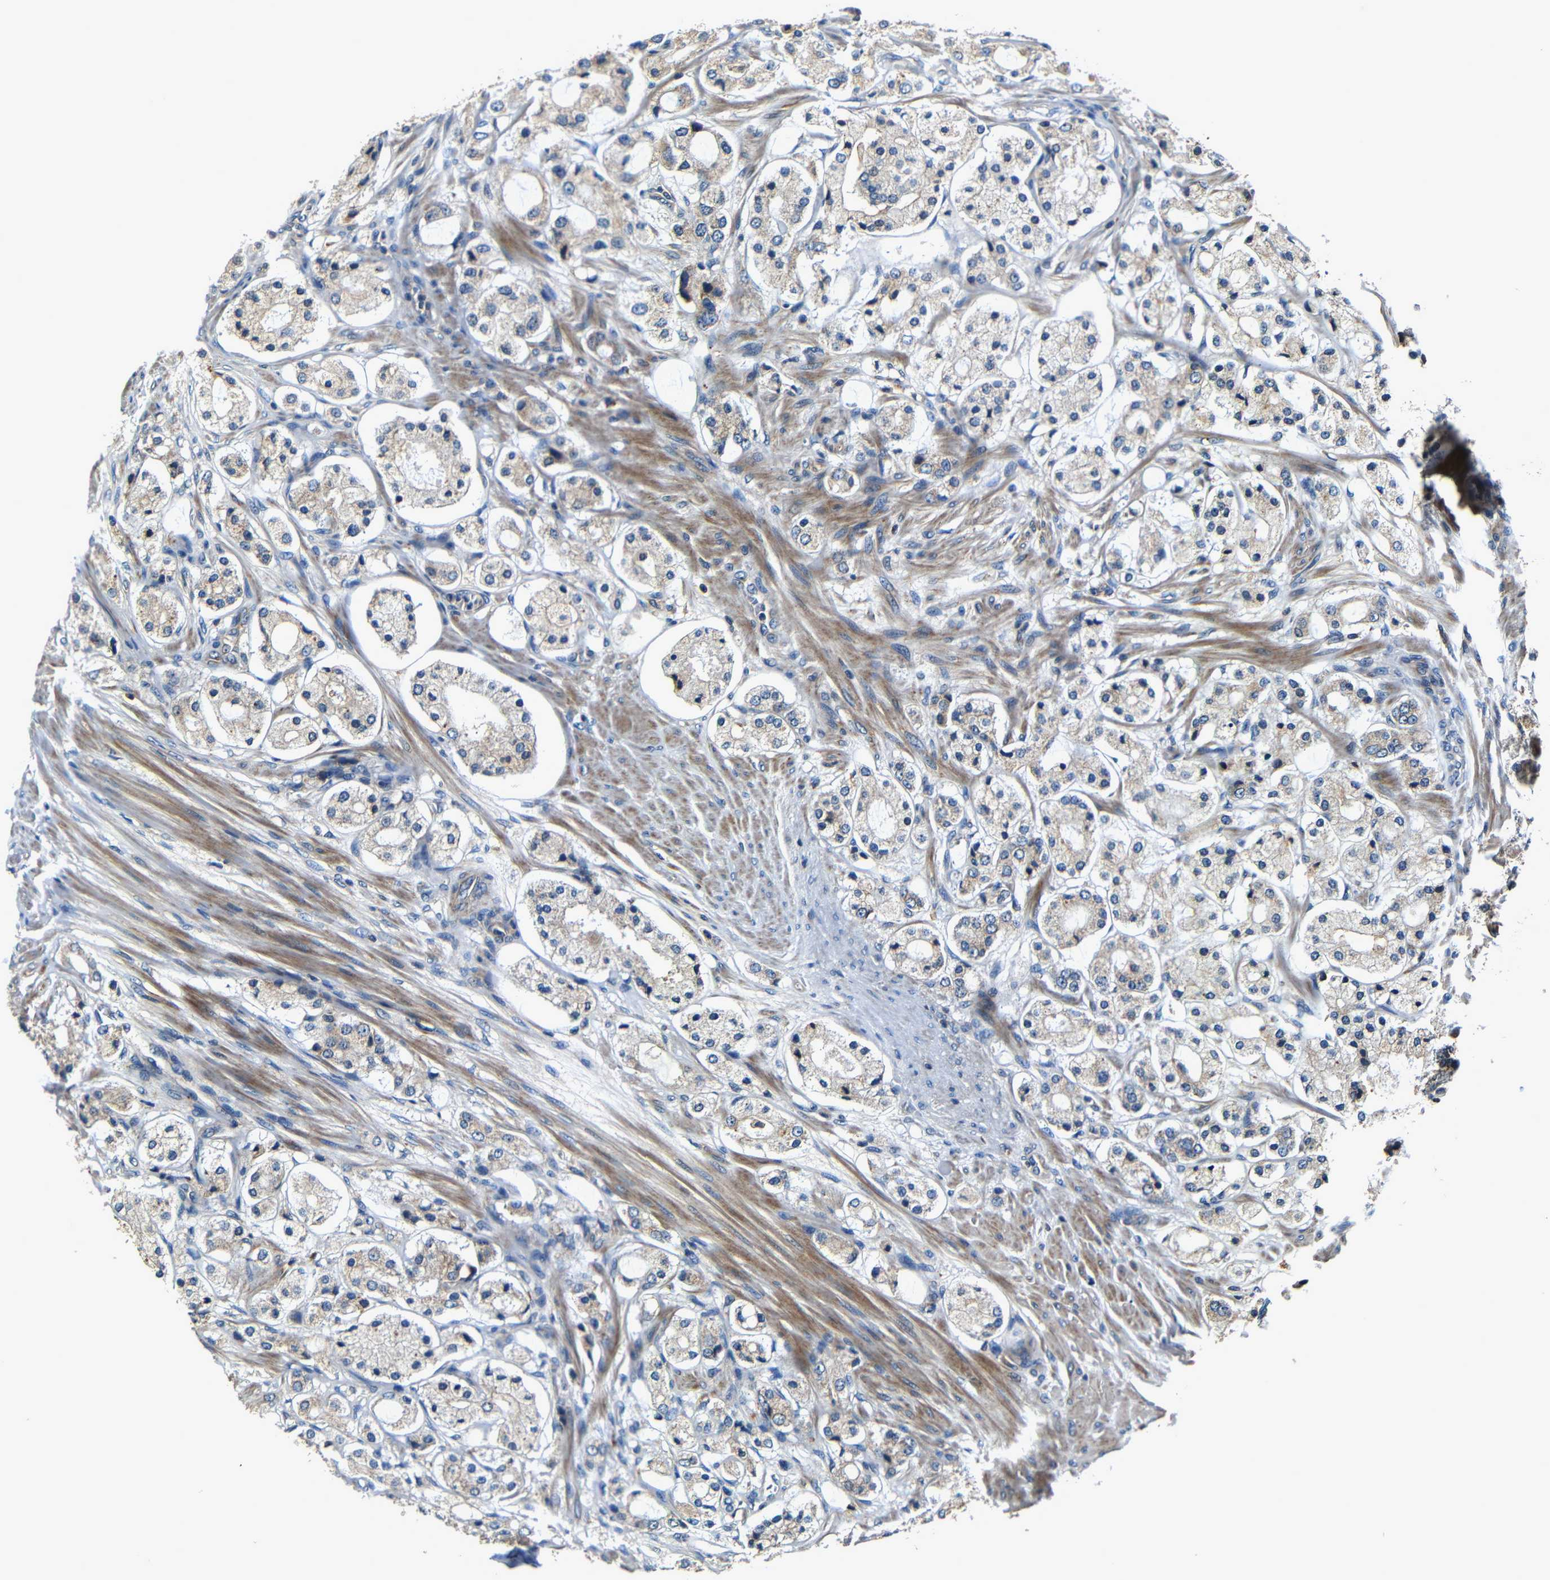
{"staining": {"intensity": "weak", "quantity": ">75%", "location": "cytoplasmic/membranous"}, "tissue": "prostate cancer", "cell_type": "Tumor cells", "image_type": "cancer", "snomed": [{"axis": "morphology", "description": "Adenocarcinoma, High grade"}, {"axis": "topography", "description": "Prostate"}], "caption": "Tumor cells display weak cytoplasmic/membranous positivity in approximately >75% of cells in prostate adenocarcinoma (high-grade).", "gene": "MTX1", "patient": {"sex": "male", "age": 65}}